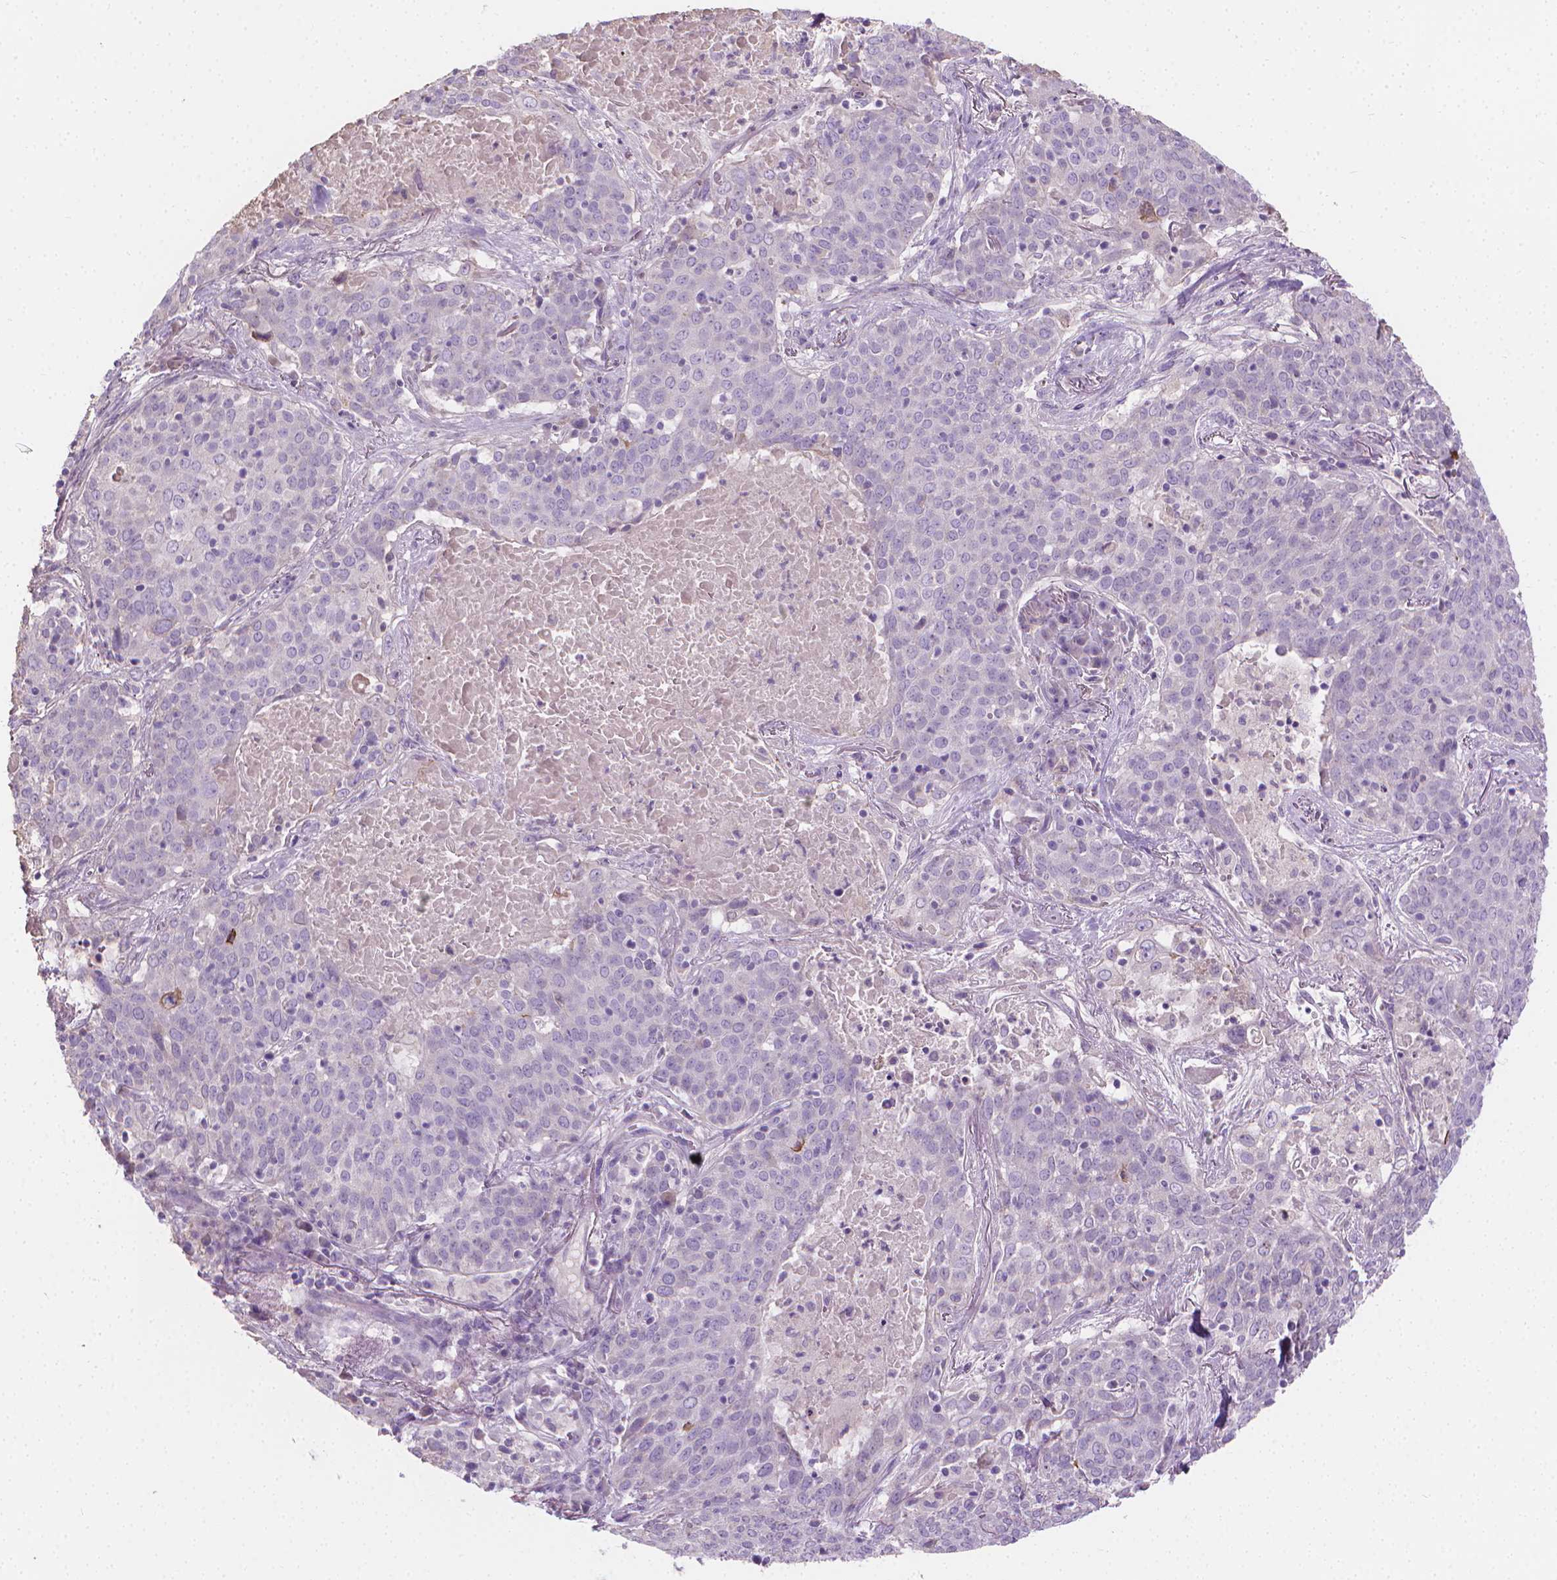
{"staining": {"intensity": "negative", "quantity": "none", "location": "none"}, "tissue": "lung cancer", "cell_type": "Tumor cells", "image_type": "cancer", "snomed": [{"axis": "morphology", "description": "Squamous cell carcinoma, NOS"}, {"axis": "topography", "description": "Lung"}], "caption": "An IHC image of lung cancer (squamous cell carcinoma) is shown. There is no staining in tumor cells of lung cancer (squamous cell carcinoma).", "gene": "CABCOCO1", "patient": {"sex": "male", "age": 82}}